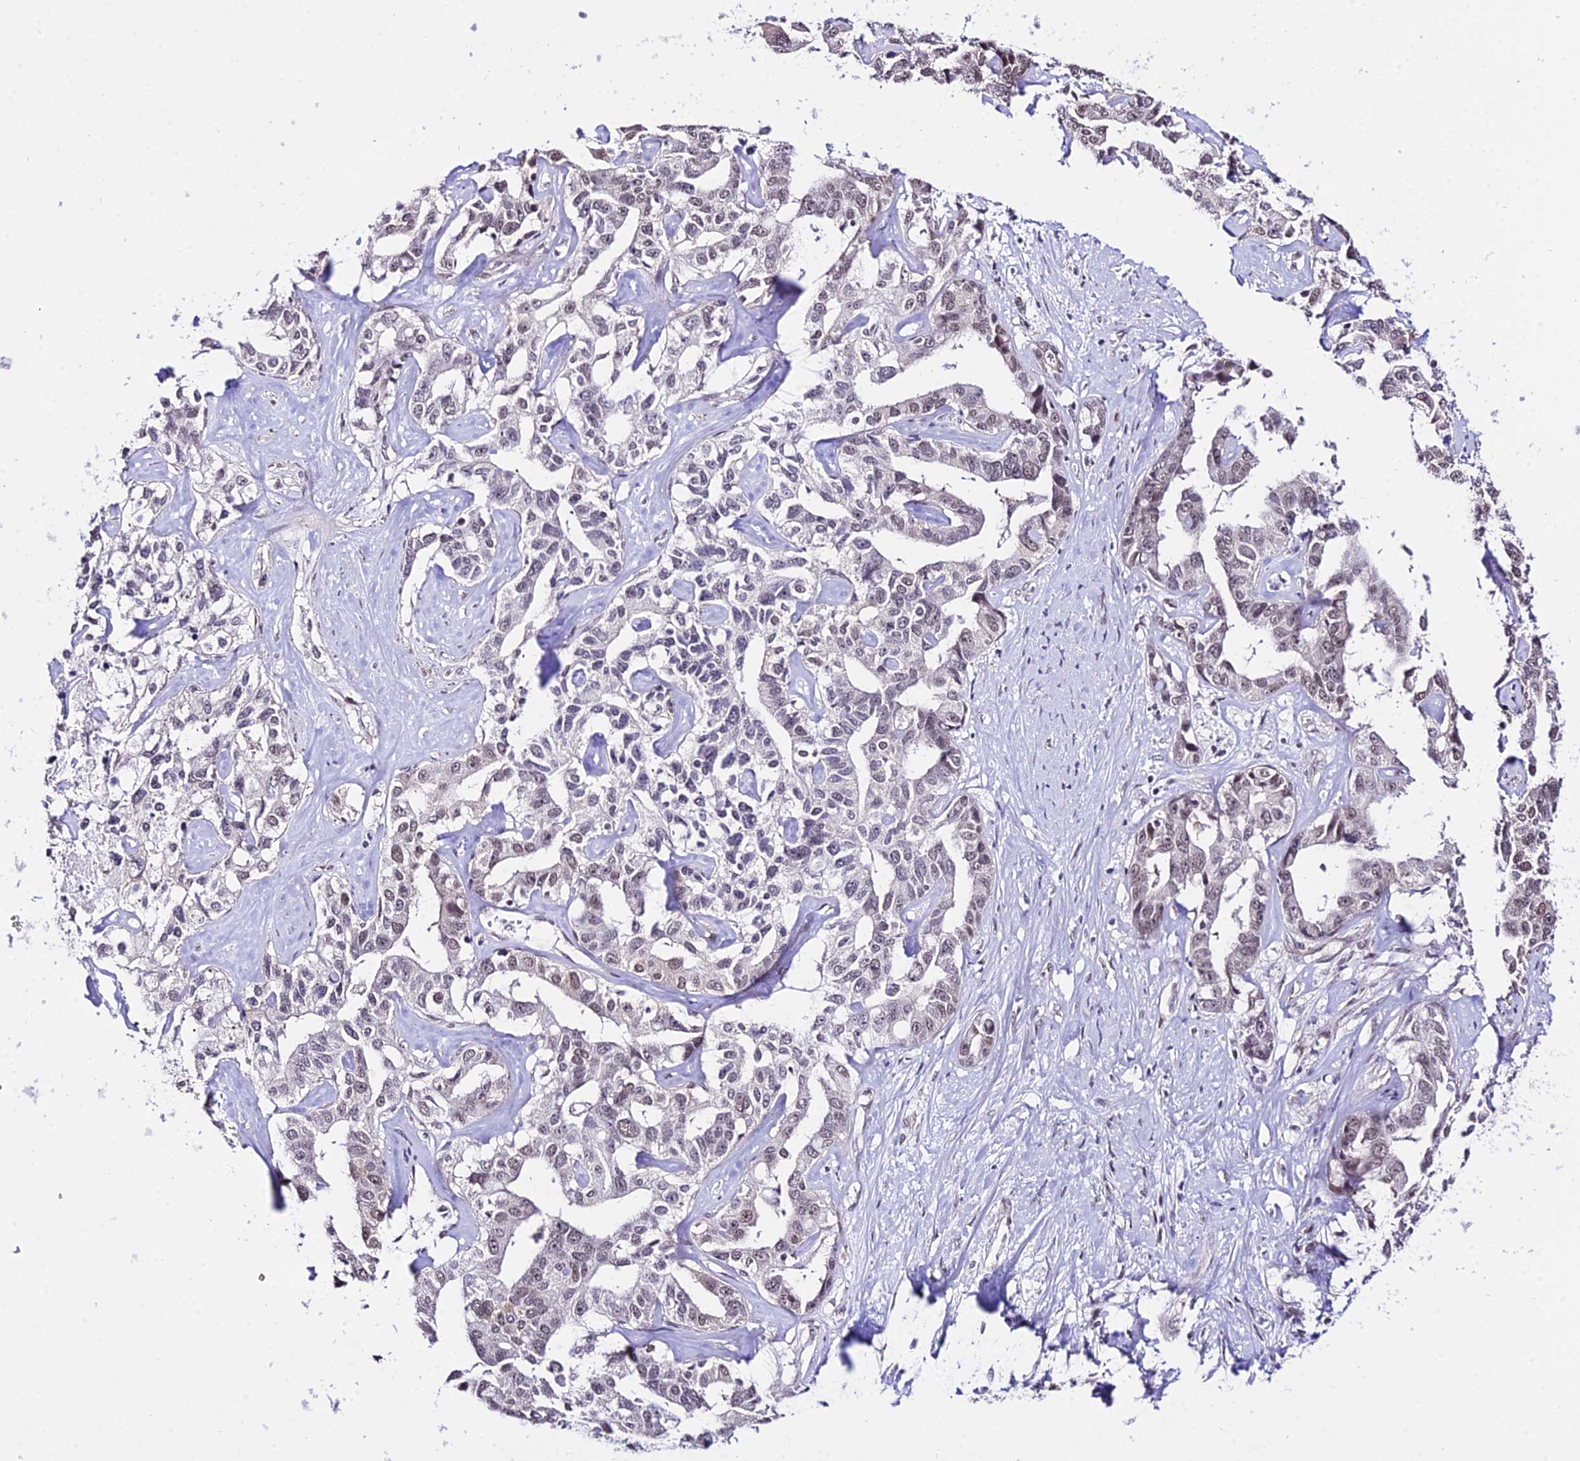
{"staining": {"intensity": "negative", "quantity": "none", "location": "none"}, "tissue": "liver cancer", "cell_type": "Tumor cells", "image_type": "cancer", "snomed": [{"axis": "morphology", "description": "Cholangiocarcinoma"}, {"axis": "topography", "description": "Liver"}], "caption": "A high-resolution micrograph shows immunohistochemistry (IHC) staining of cholangiocarcinoma (liver), which demonstrates no significant expression in tumor cells. (DAB immunohistochemistry (IHC), high magnification).", "gene": "POLR2I", "patient": {"sex": "male", "age": 59}}